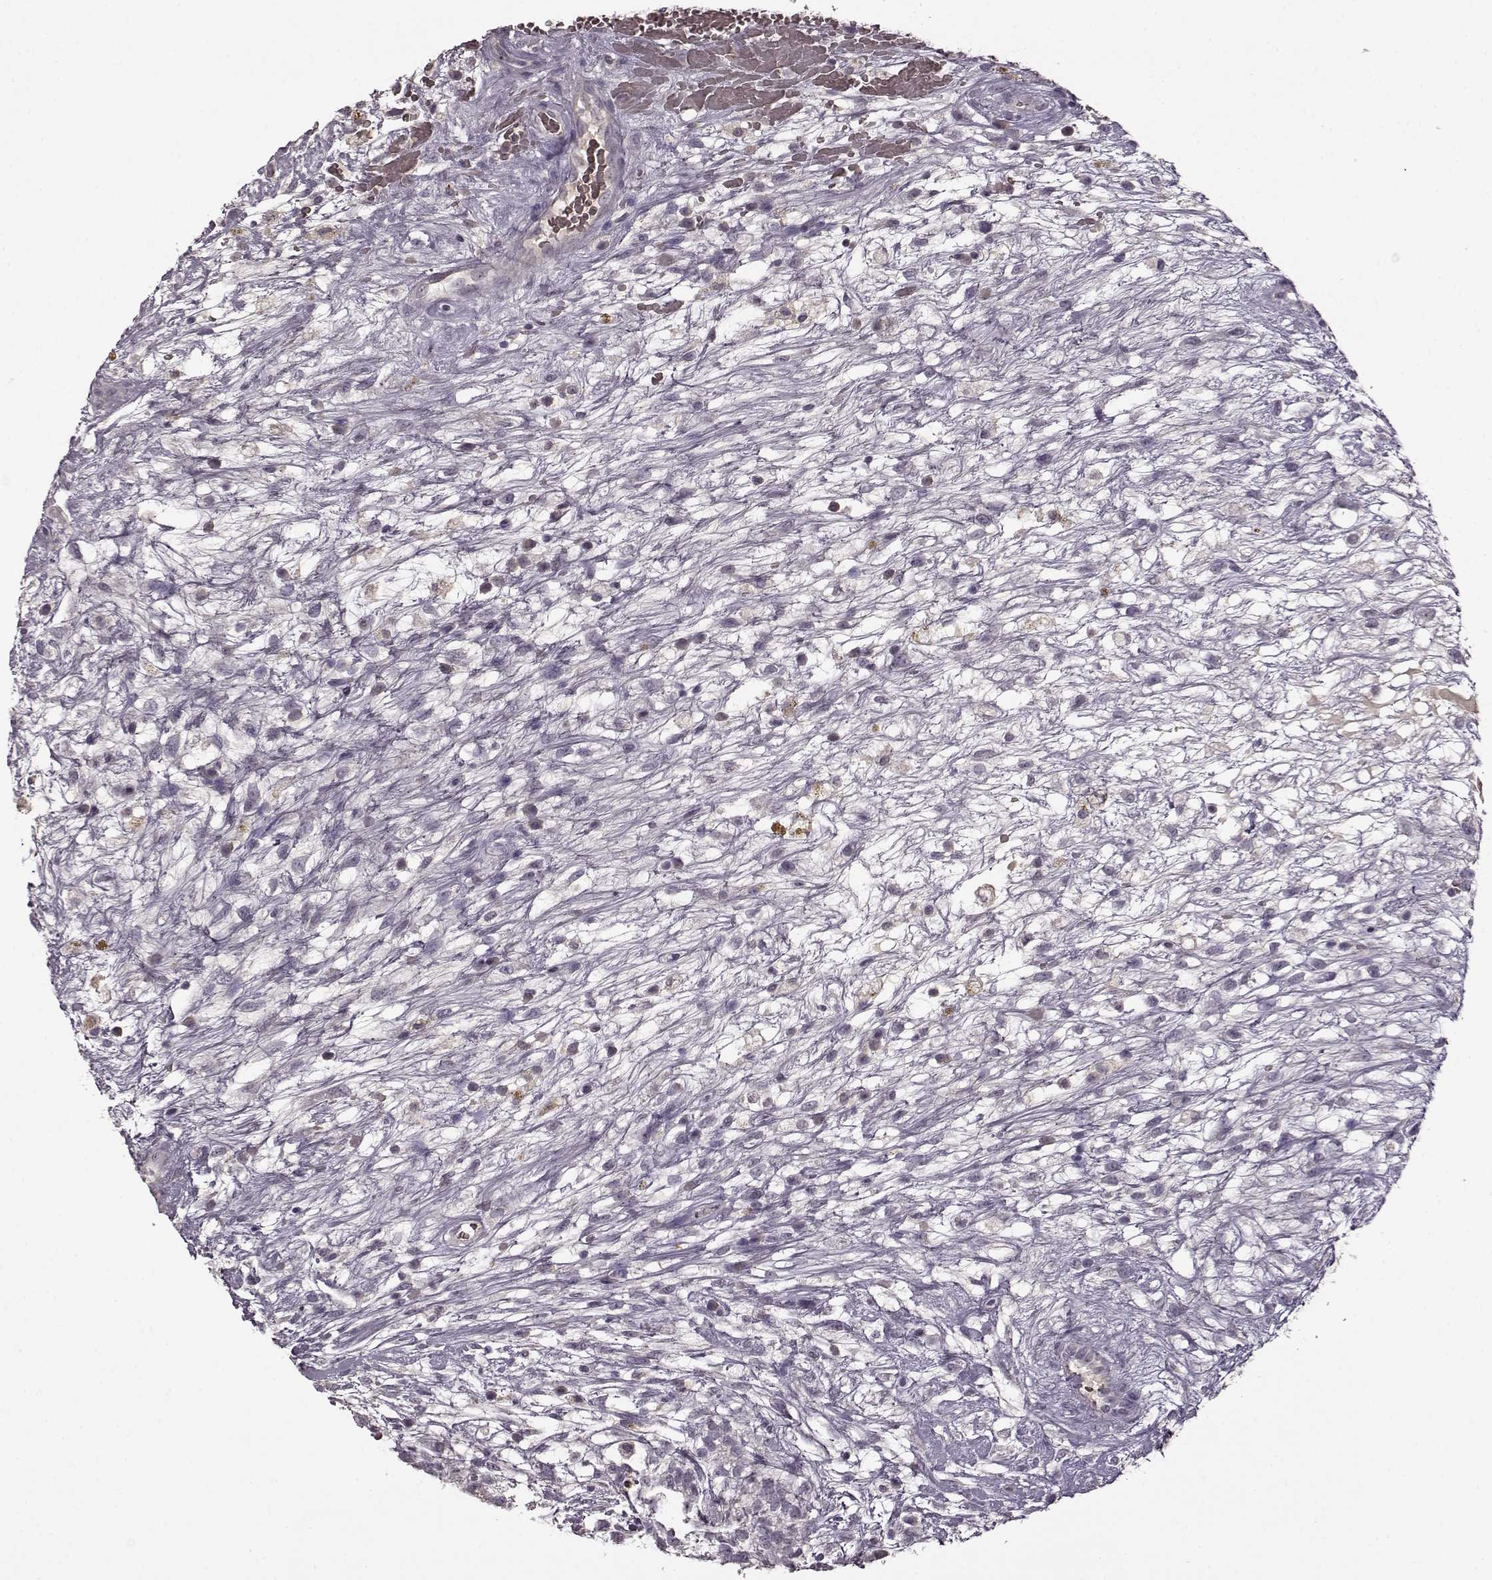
{"staining": {"intensity": "negative", "quantity": "none", "location": "none"}, "tissue": "testis cancer", "cell_type": "Tumor cells", "image_type": "cancer", "snomed": [{"axis": "morphology", "description": "Normal tissue, NOS"}, {"axis": "morphology", "description": "Carcinoma, Embryonal, NOS"}, {"axis": "topography", "description": "Testis"}], "caption": "The IHC image has no significant positivity in tumor cells of testis cancer tissue. (DAB immunohistochemistry with hematoxylin counter stain).", "gene": "CNGA3", "patient": {"sex": "male", "age": 32}}